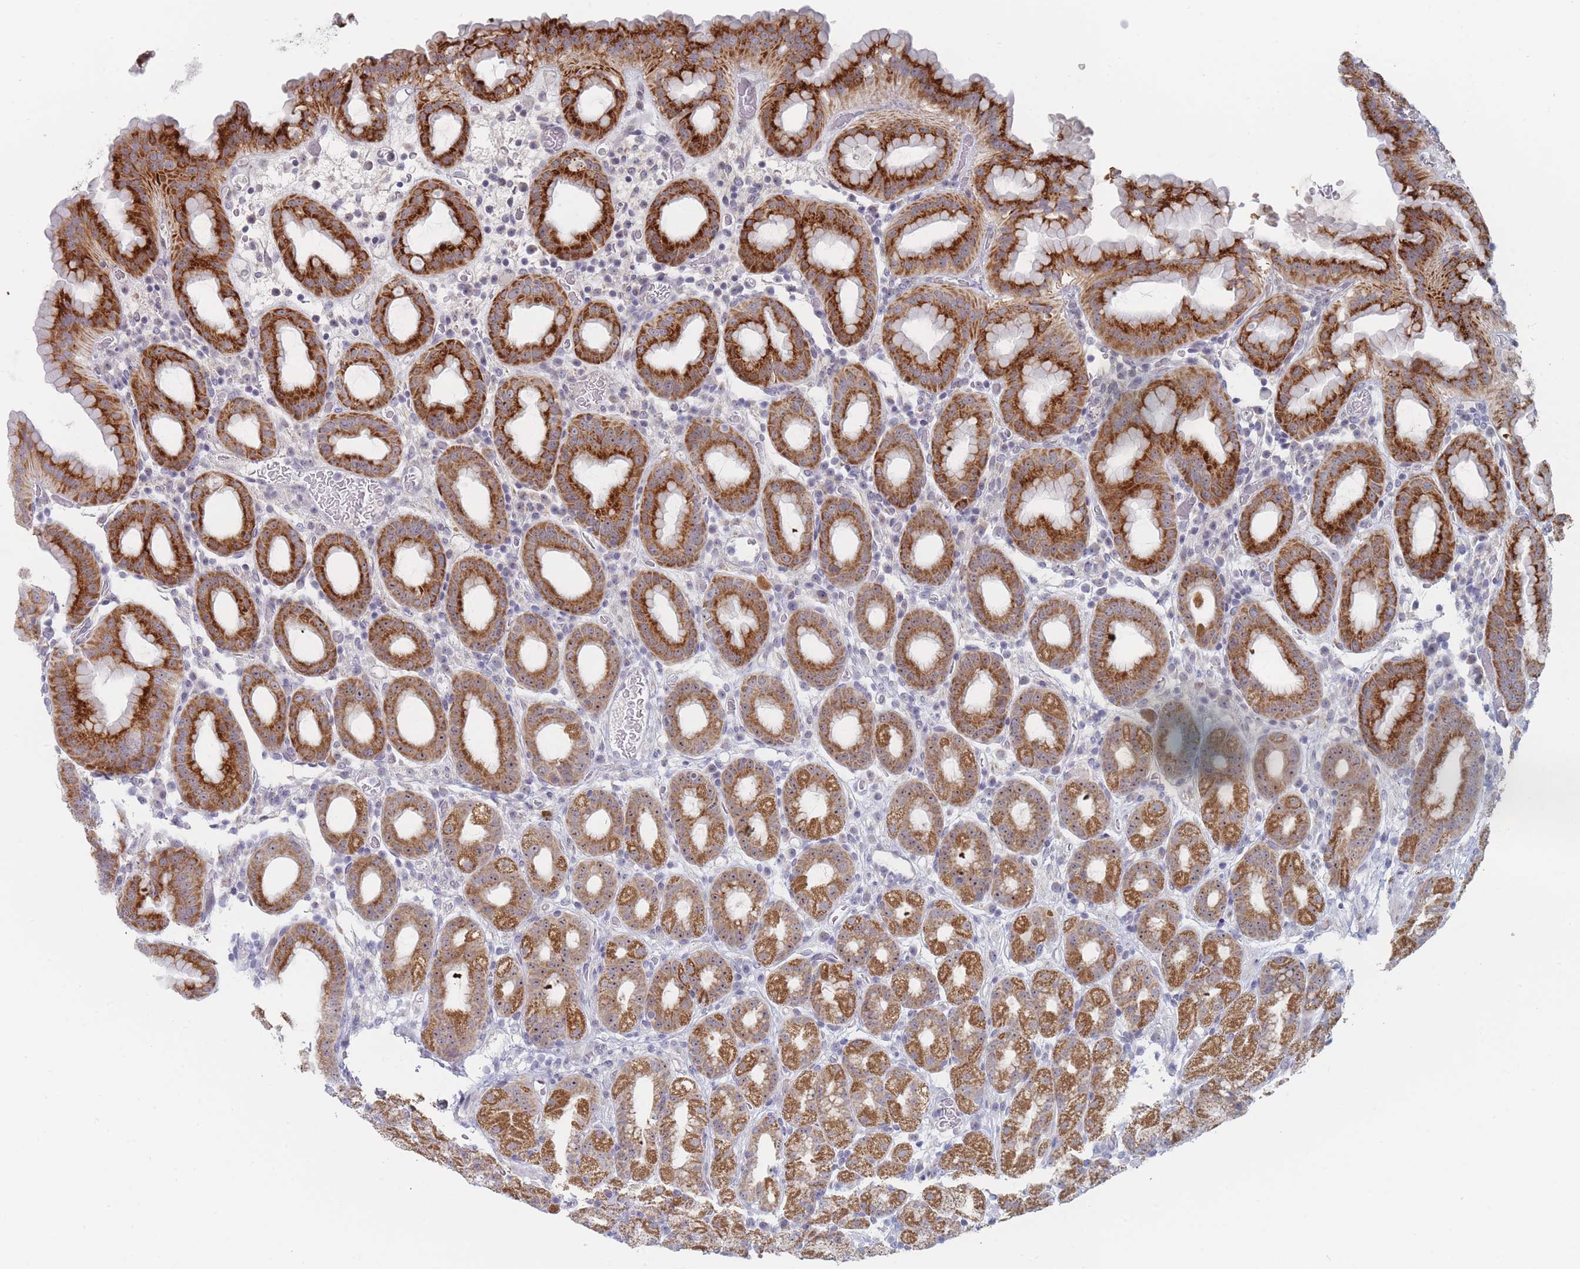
{"staining": {"intensity": "strong", "quantity": "25%-75%", "location": "cytoplasmic/membranous,nuclear"}, "tissue": "stomach", "cell_type": "Glandular cells", "image_type": "normal", "snomed": [{"axis": "morphology", "description": "Normal tissue, NOS"}, {"axis": "topography", "description": "Stomach, upper"}, {"axis": "topography", "description": "Stomach, lower"}, {"axis": "topography", "description": "Small intestine"}], "caption": "IHC histopathology image of normal stomach: stomach stained using immunohistochemistry displays high levels of strong protein expression localized specifically in the cytoplasmic/membranous,nuclear of glandular cells, appearing as a cytoplasmic/membranous,nuclear brown color.", "gene": "RNF8", "patient": {"sex": "male", "age": 68}}